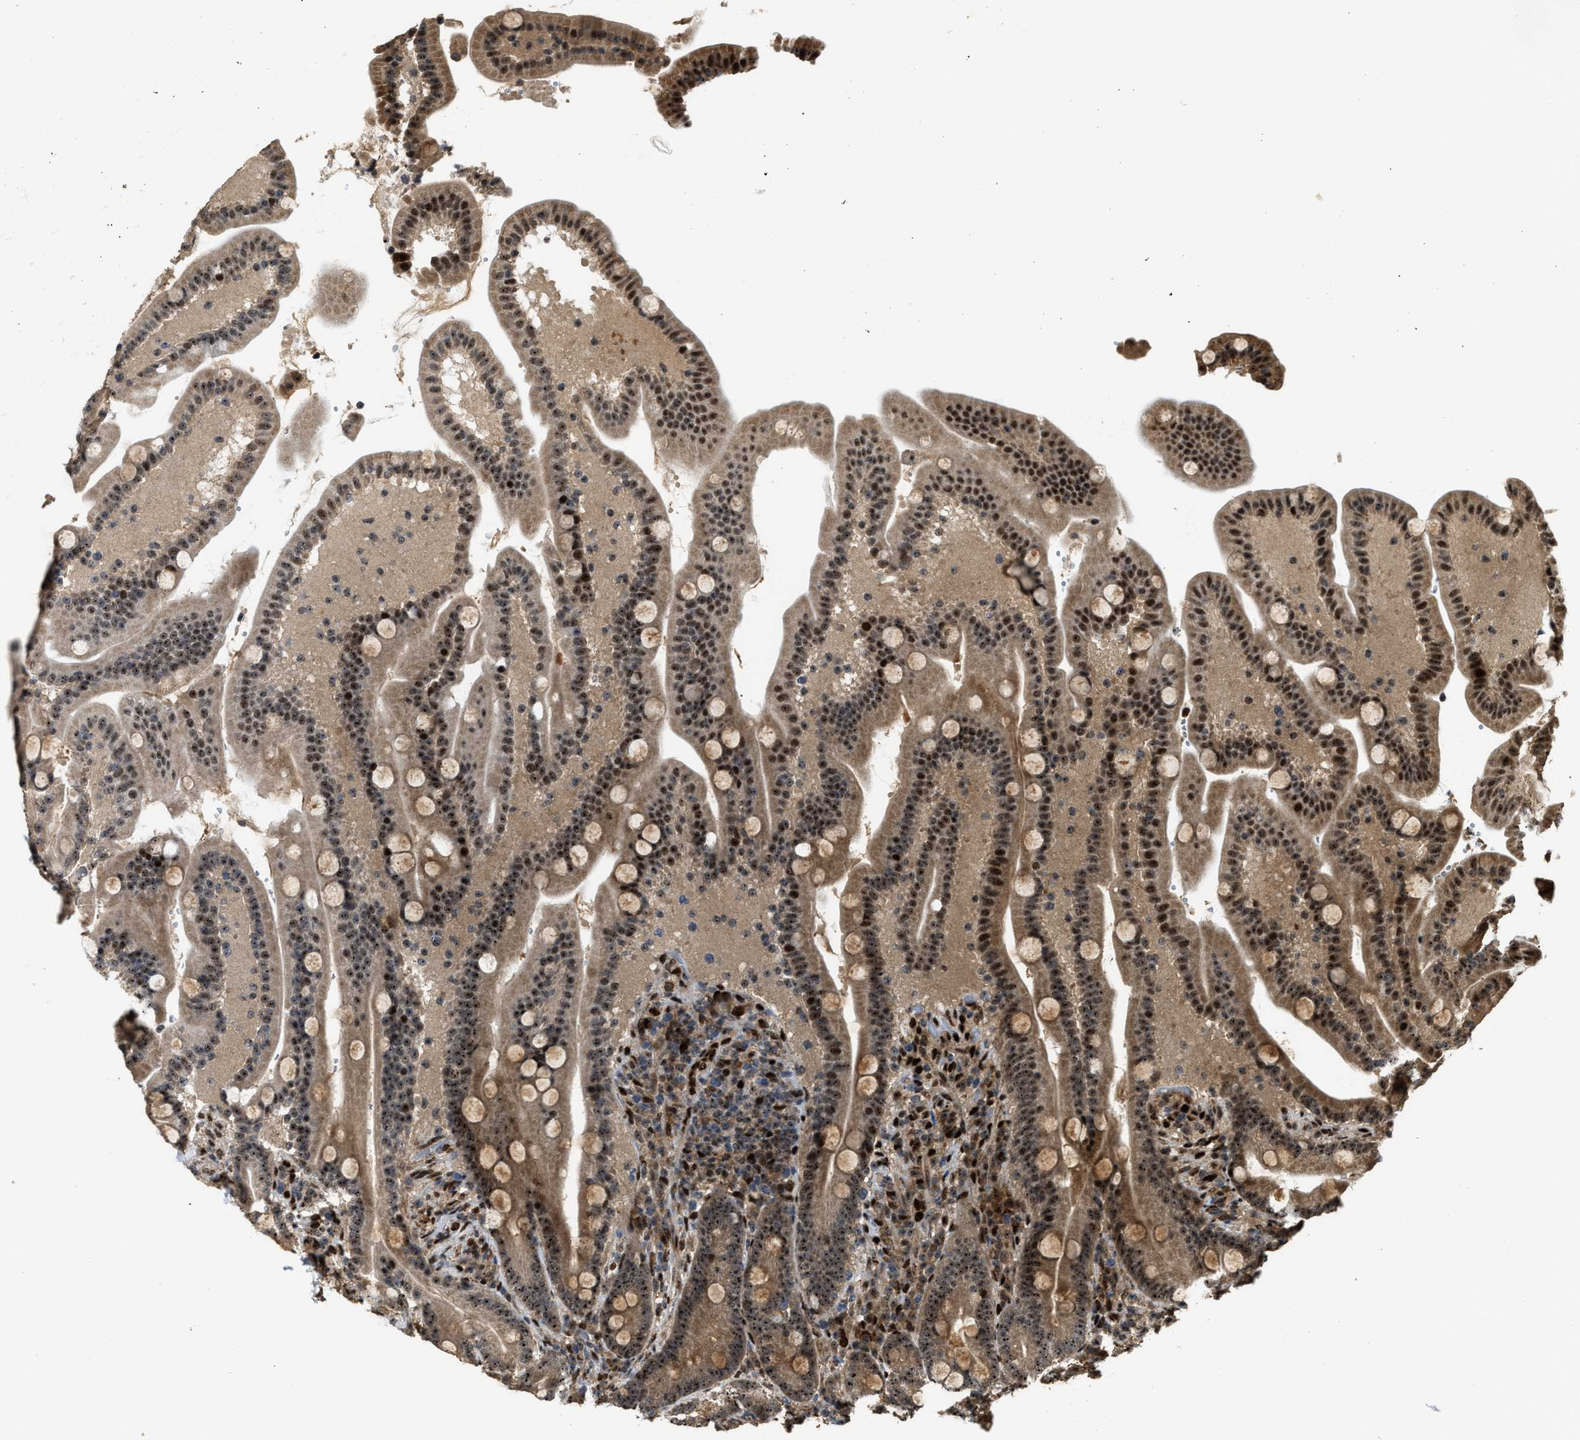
{"staining": {"intensity": "strong", "quantity": ">75%", "location": "cytoplasmic/membranous,nuclear"}, "tissue": "duodenum", "cell_type": "Glandular cells", "image_type": "normal", "snomed": [{"axis": "morphology", "description": "Normal tissue, NOS"}, {"axis": "topography", "description": "Duodenum"}], "caption": "Immunohistochemical staining of benign duodenum reveals >75% levels of strong cytoplasmic/membranous,nuclear protein expression in about >75% of glandular cells.", "gene": "ZNF687", "patient": {"sex": "male", "age": 54}}